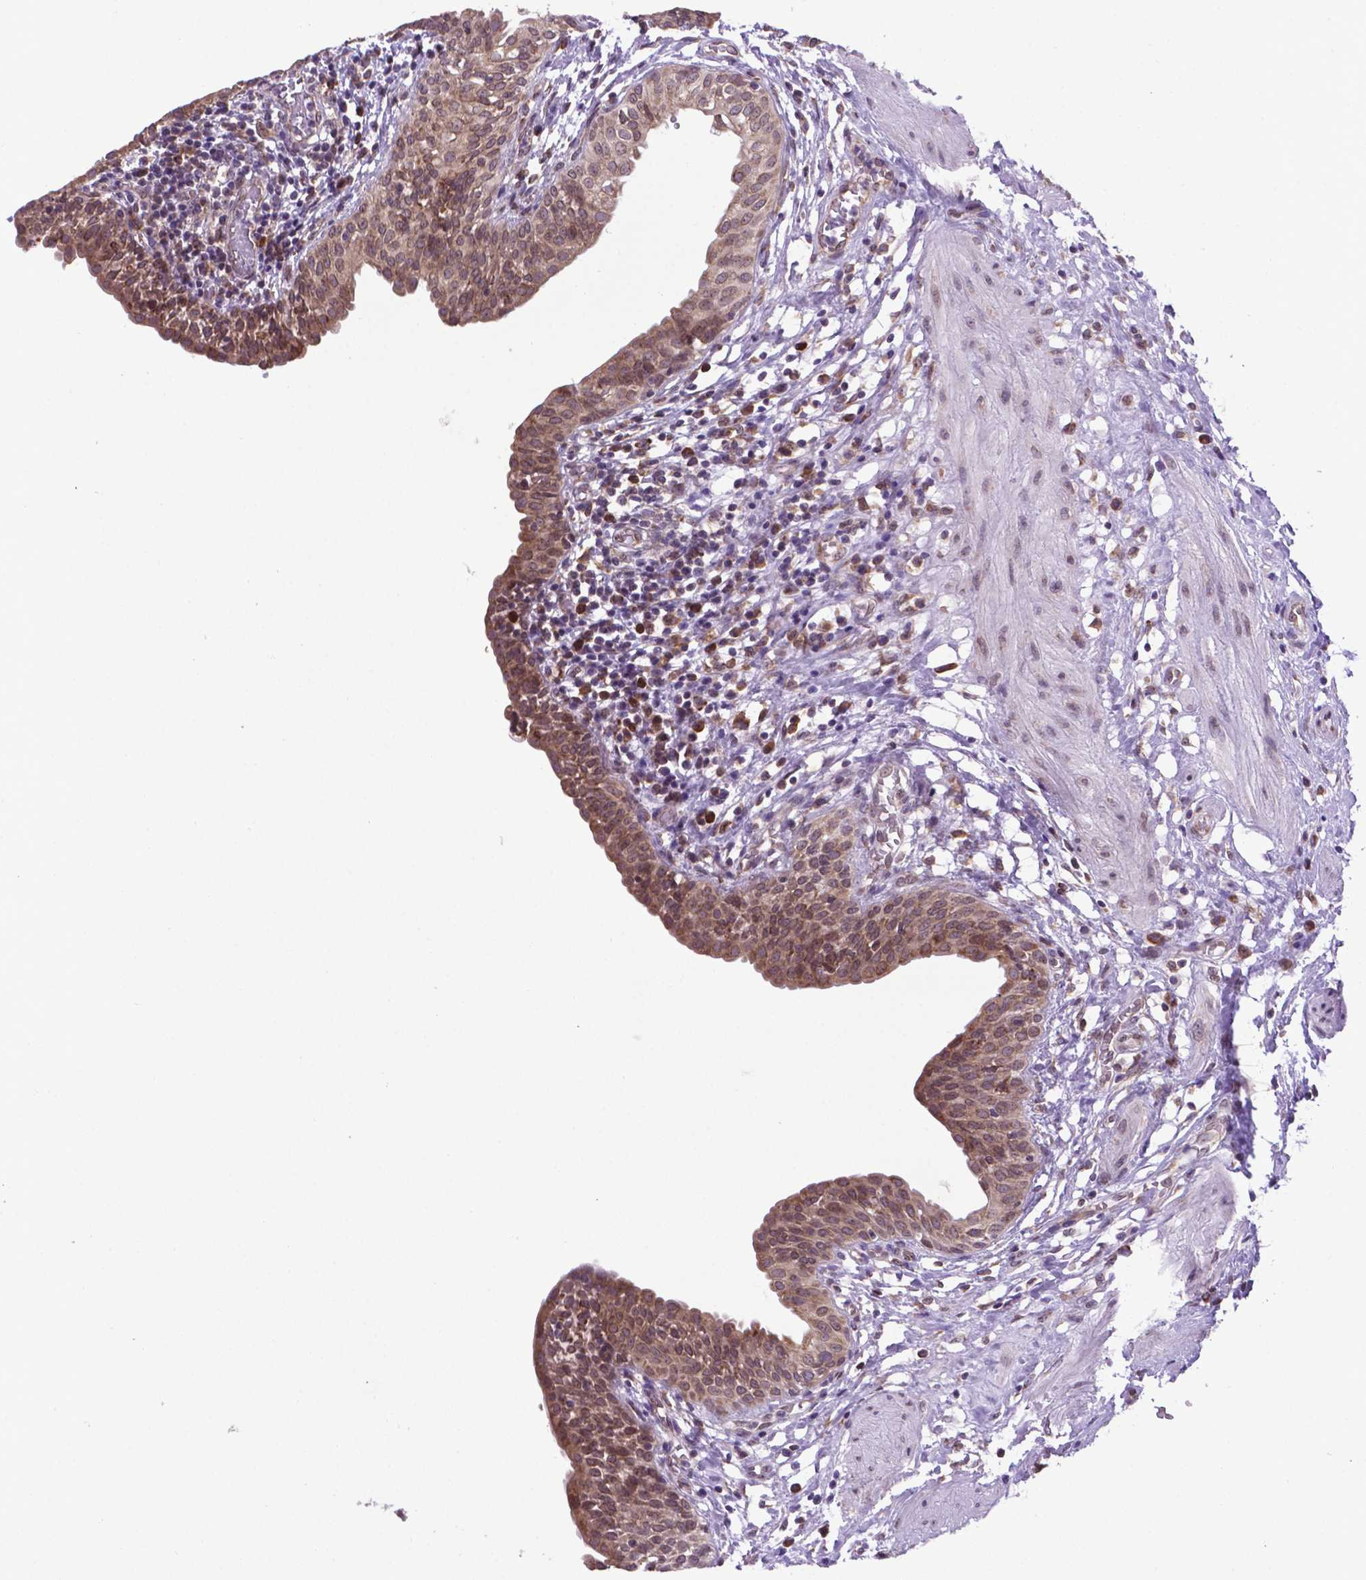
{"staining": {"intensity": "moderate", "quantity": ">75%", "location": "cytoplasmic/membranous"}, "tissue": "urinary bladder", "cell_type": "Urothelial cells", "image_type": "normal", "snomed": [{"axis": "morphology", "description": "Normal tissue, NOS"}, {"axis": "topography", "description": "Urinary bladder"}], "caption": "The histopathology image exhibits a brown stain indicating the presence of a protein in the cytoplasmic/membranous of urothelial cells in urinary bladder. (Stains: DAB (3,3'-diaminobenzidine) in brown, nuclei in blue, Microscopy: brightfield microscopy at high magnification).", "gene": "ENSG00000269590", "patient": {"sex": "male", "age": 55}}